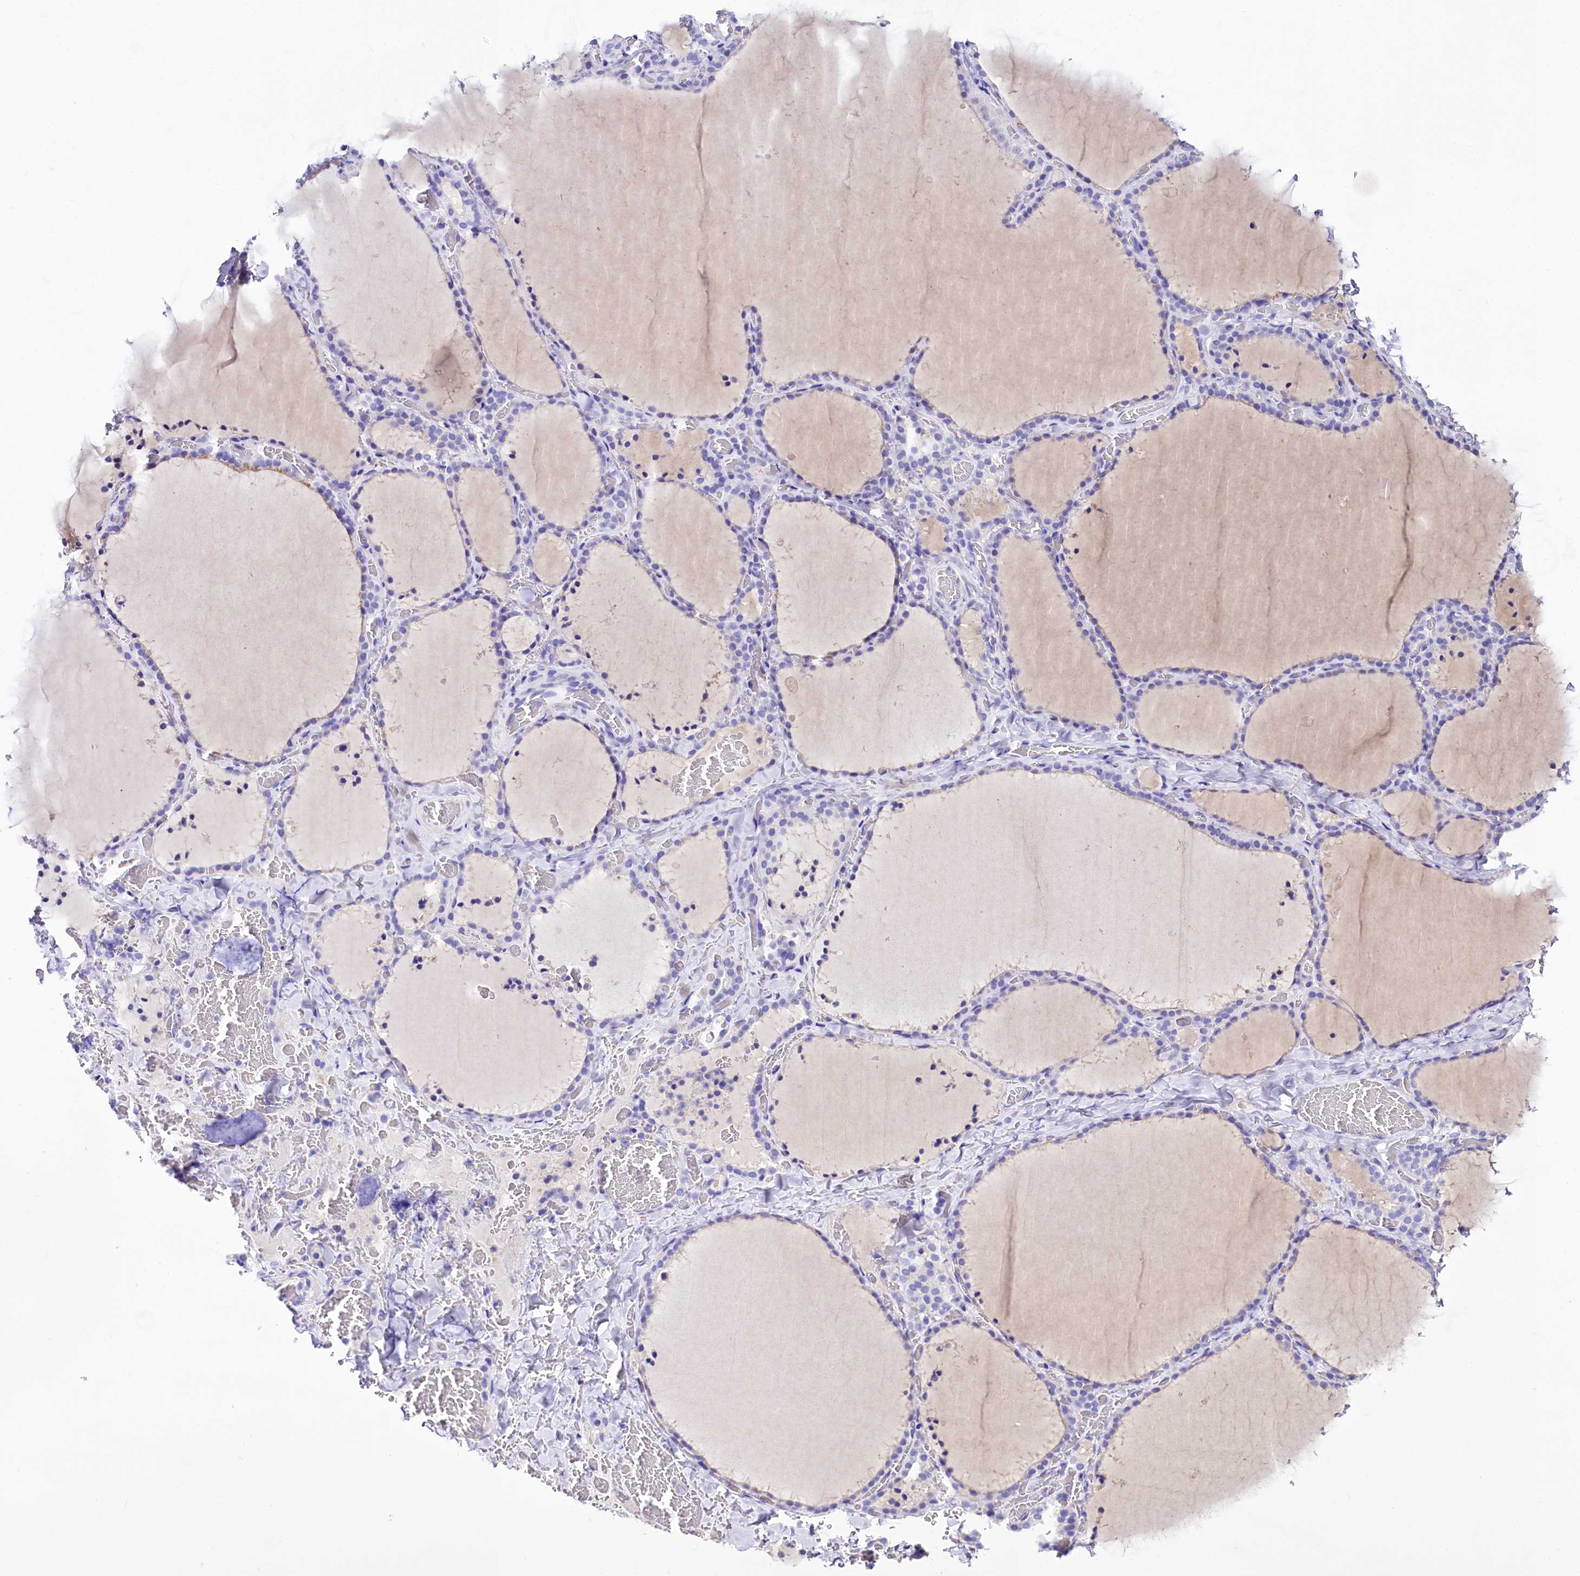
{"staining": {"intensity": "negative", "quantity": "none", "location": "none"}, "tissue": "thyroid gland", "cell_type": "Glandular cells", "image_type": "normal", "snomed": [{"axis": "morphology", "description": "Normal tissue, NOS"}, {"axis": "topography", "description": "Thyroid gland"}], "caption": "Immunohistochemical staining of normal thyroid gland shows no significant positivity in glandular cells.", "gene": "A2ML1", "patient": {"sex": "female", "age": 22}}